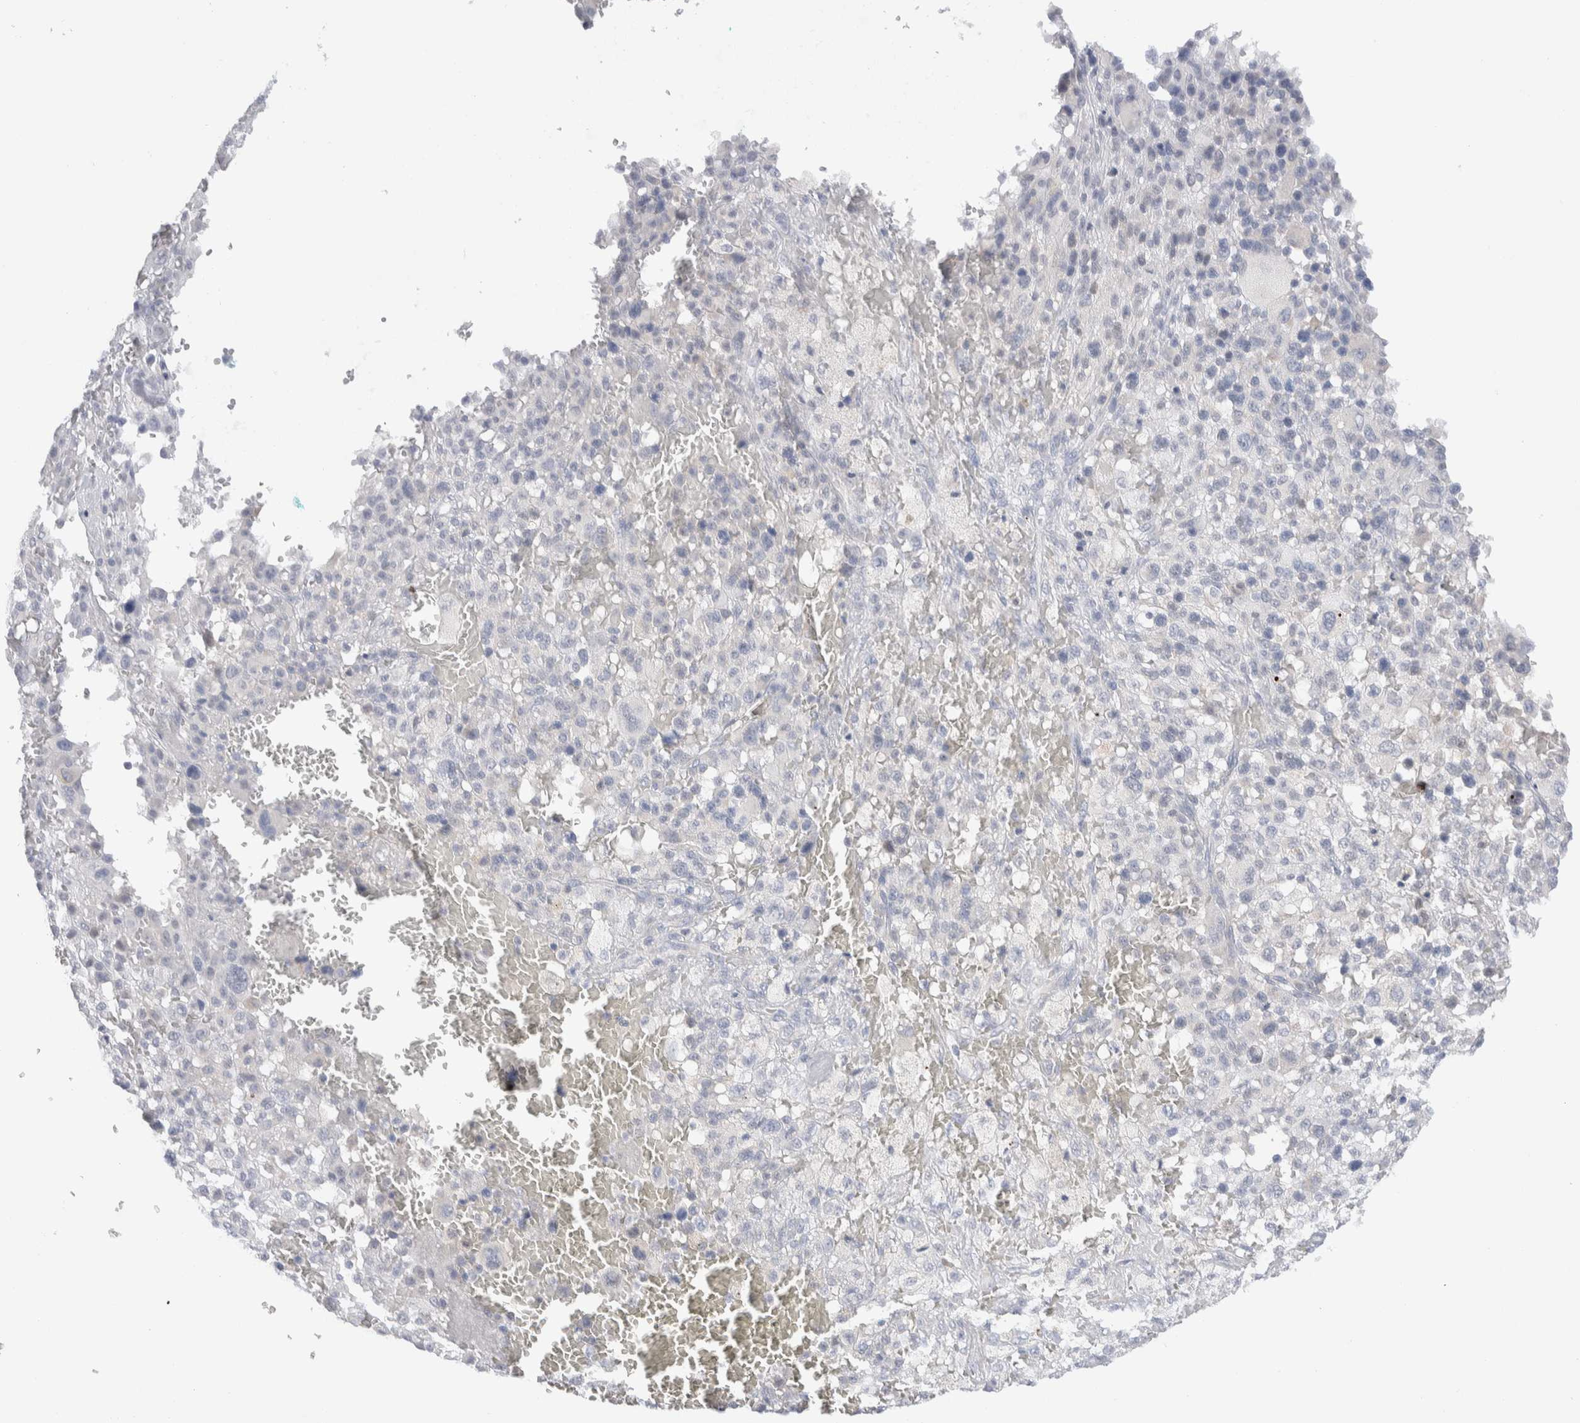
{"staining": {"intensity": "negative", "quantity": "none", "location": "none"}, "tissue": "melanoma", "cell_type": "Tumor cells", "image_type": "cancer", "snomed": [{"axis": "morphology", "description": "Malignant melanoma, Metastatic site"}, {"axis": "topography", "description": "Skin"}], "caption": "Tumor cells are negative for protein expression in human melanoma.", "gene": "C1orf112", "patient": {"sex": "female", "age": 74}}